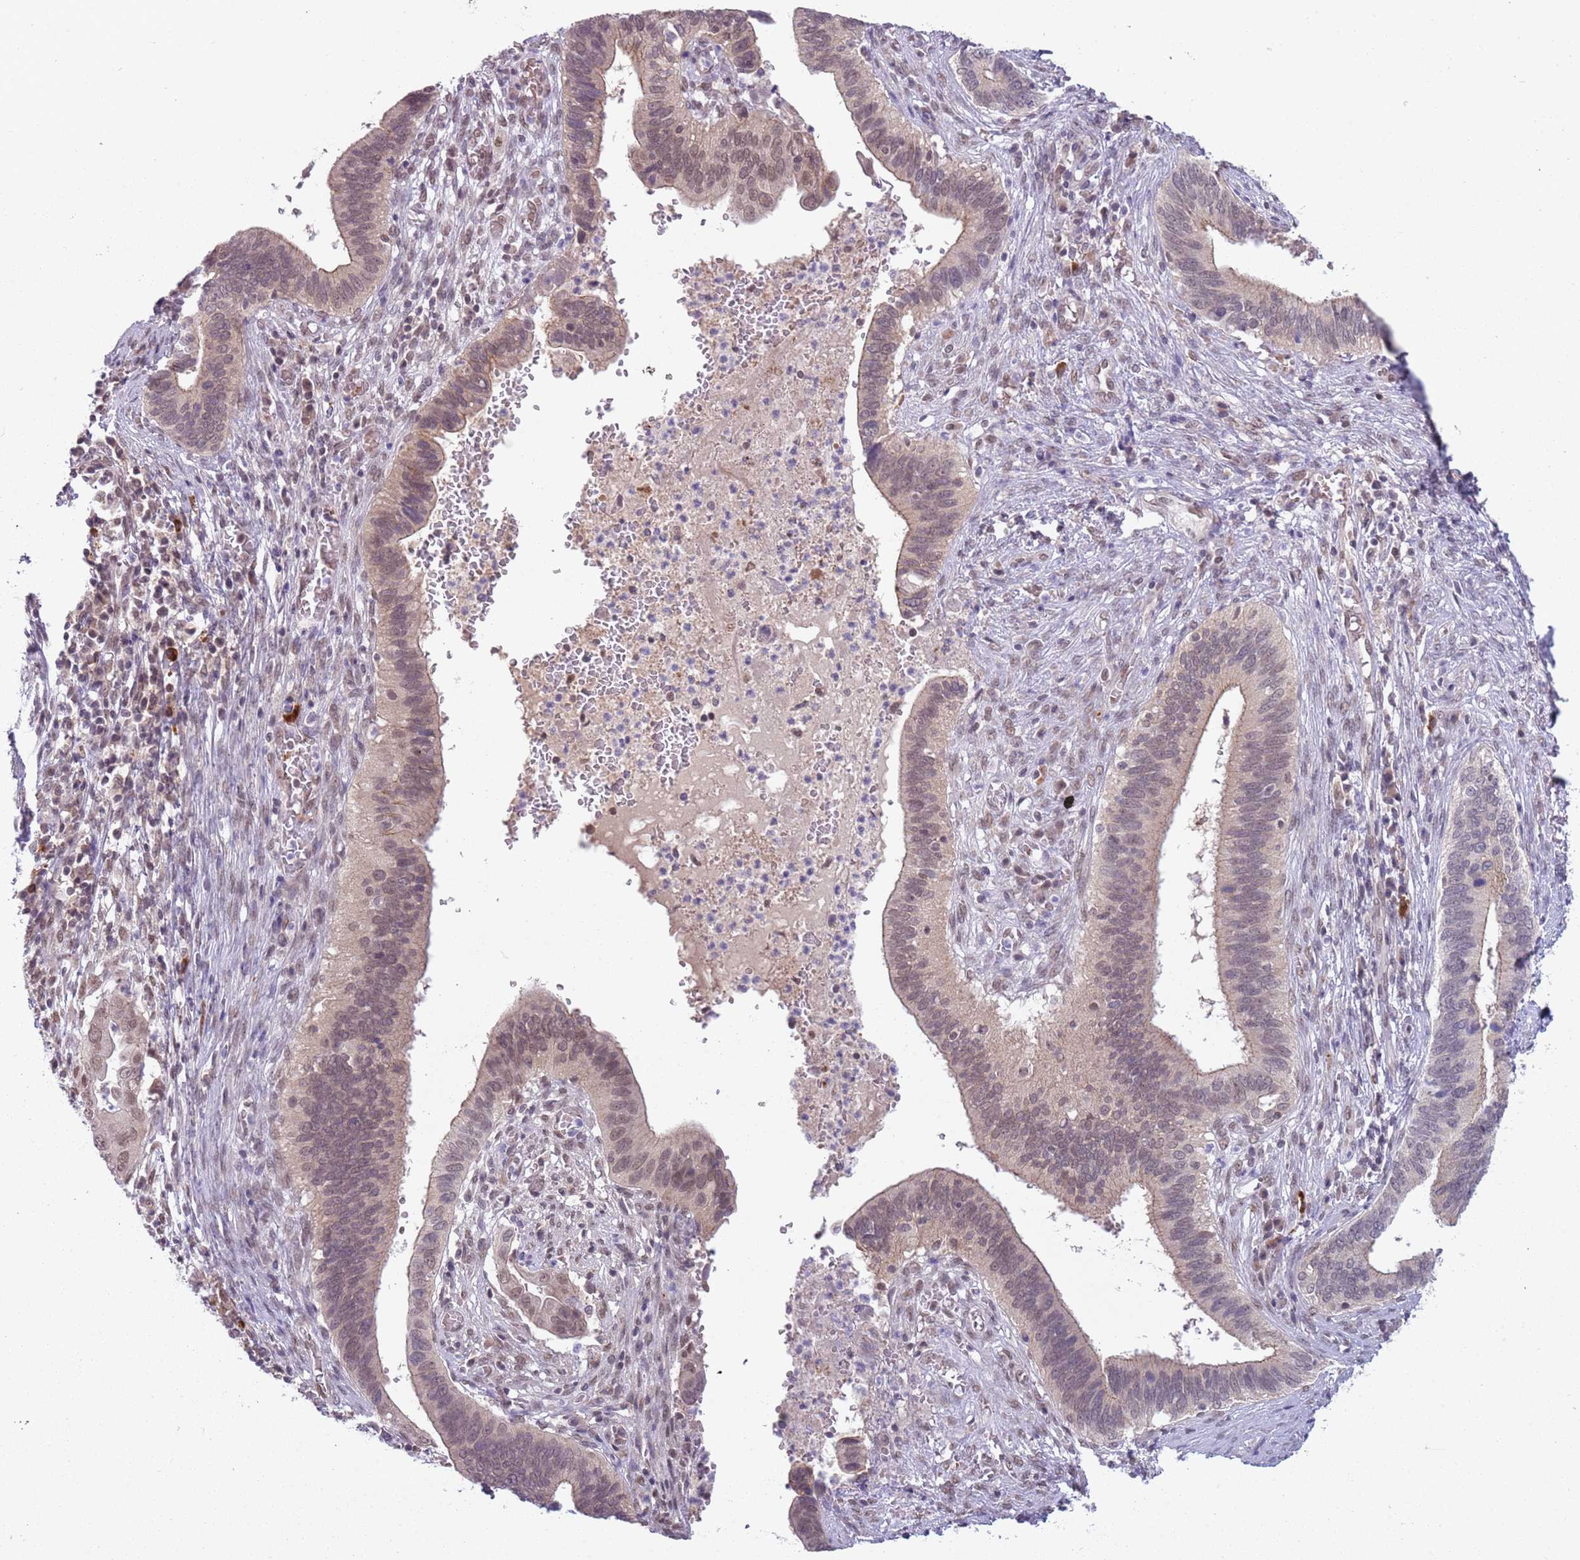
{"staining": {"intensity": "weak", "quantity": ">75%", "location": "nuclear"}, "tissue": "cervical cancer", "cell_type": "Tumor cells", "image_type": "cancer", "snomed": [{"axis": "morphology", "description": "Adenocarcinoma, NOS"}, {"axis": "topography", "description": "Cervix"}], "caption": "DAB immunohistochemical staining of cervical cancer (adenocarcinoma) exhibits weak nuclear protein expression in approximately >75% of tumor cells.", "gene": "TM2D1", "patient": {"sex": "female", "age": 42}}